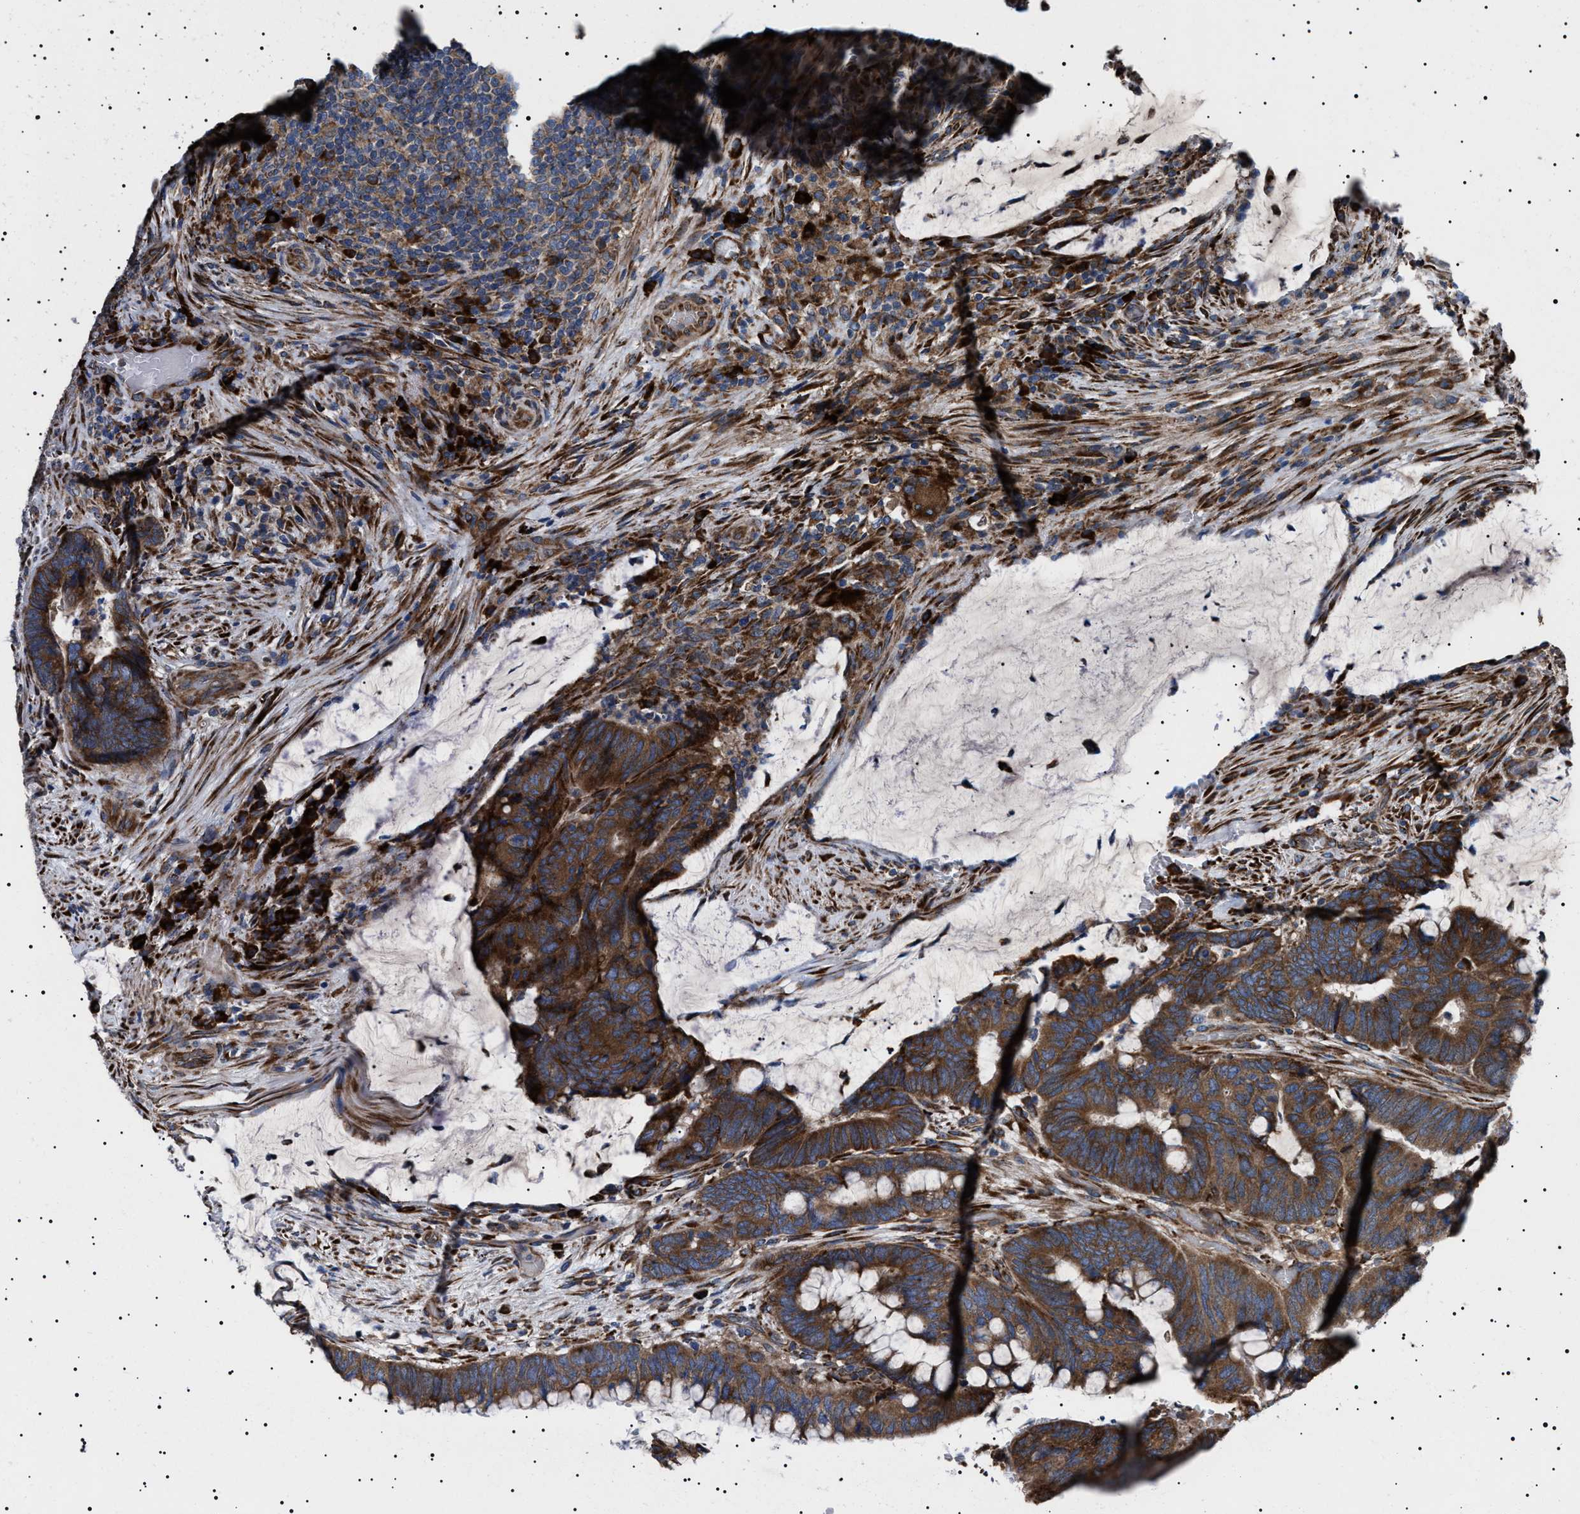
{"staining": {"intensity": "strong", "quantity": ">75%", "location": "cytoplasmic/membranous"}, "tissue": "colorectal cancer", "cell_type": "Tumor cells", "image_type": "cancer", "snomed": [{"axis": "morphology", "description": "Normal tissue, NOS"}, {"axis": "morphology", "description": "Adenocarcinoma, NOS"}, {"axis": "topography", "description": "Rectum"}, {"axis": "topography", "description": "Peripheral nerve tissue"}], "caption": "Protein expression analysis of human colorectal adenocarcinoma reveals strong cytoplasmic/membranous positivity in about >75% of tumor cells.", "gene": "TOP1MT", "patient": {"sex": "male", "age": 92}}